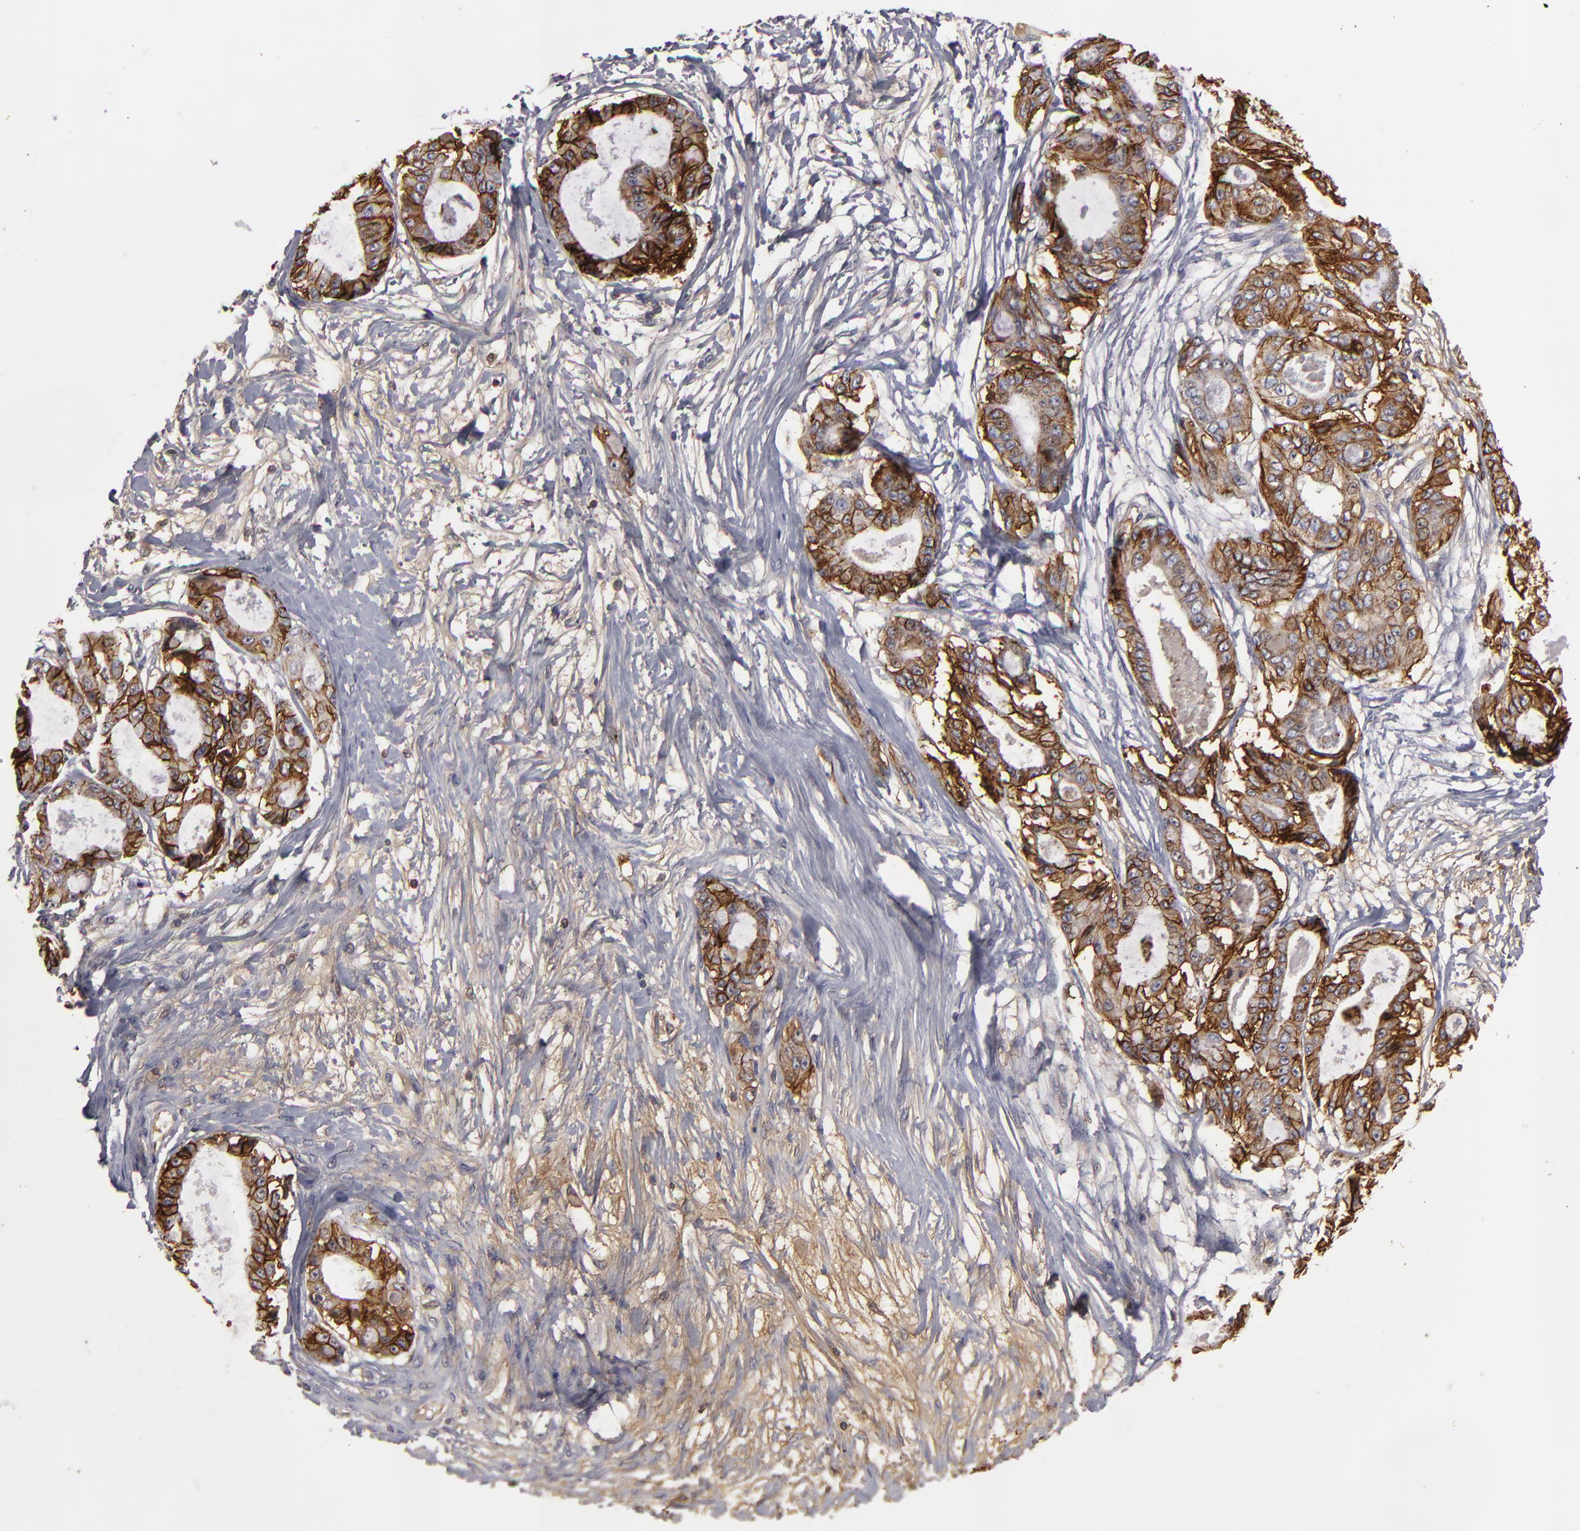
{"staining": {"intensity": "strong", "quantity": ">75%", "location": "cytoplasmic/membranous"}, "tissue": "ovarian cancer", "cell_type": "Tumor cells", "image_type": "cancer", "snomed": [{"axis": "morphology", "description": "Carcinoma, endometroid"}, {"axis": "topography", "description": "Ovary"}], "caption": "Immunohistochemical staining of human ovarian cancer (endometroid carcinoma) demonstrates high levels of strong cytoplasmic/membranous protein expression in about >75% of tumor cells.", "gene": "ALCAM", "patient": {"sex": "female", "age": 61}}